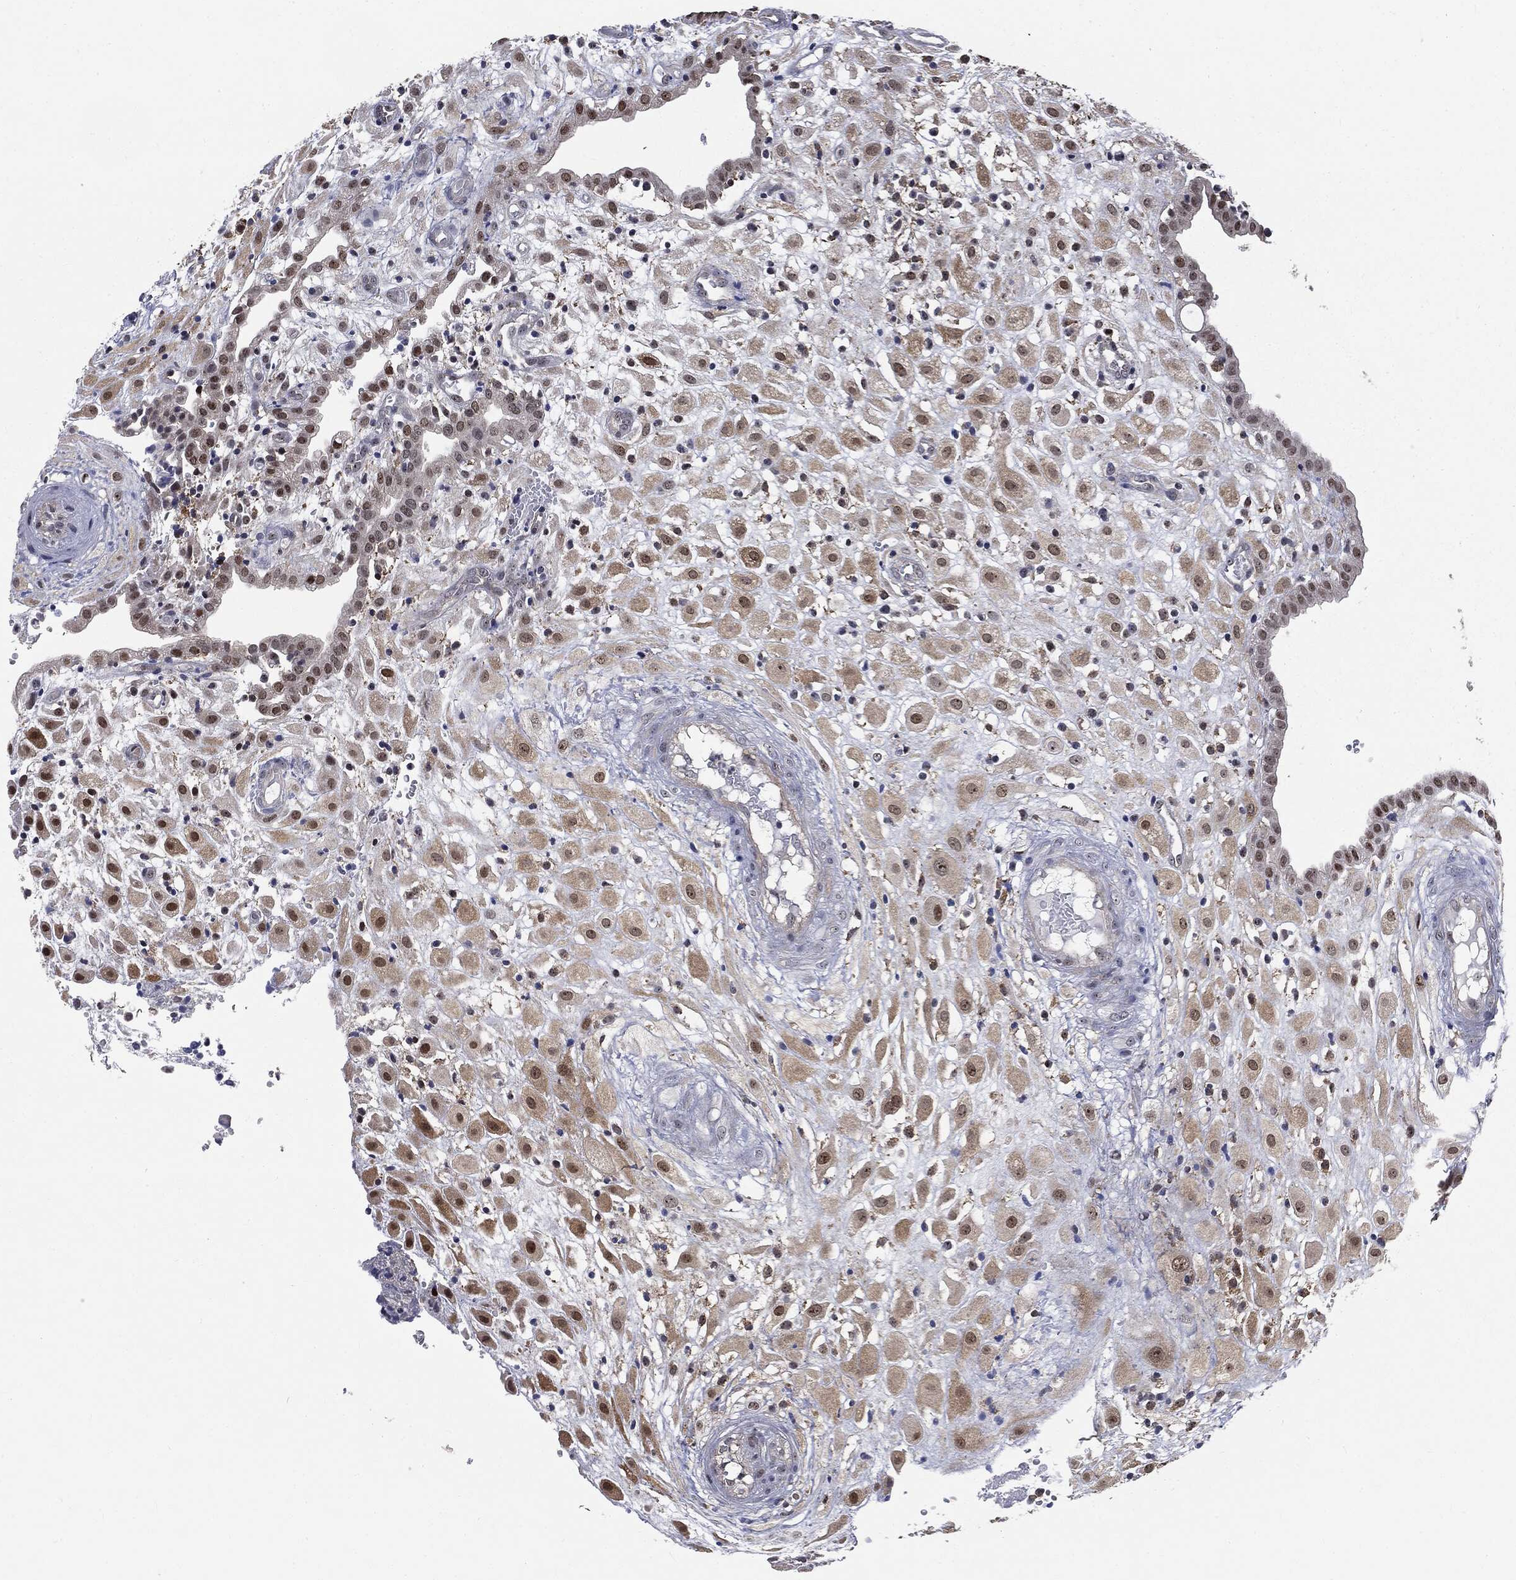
{"staining": {"intensity": "moderate", "quantity": ">75%", "location": "cytoplasmic/membranous,nuclear"}, "tissue": "placenta", "cell_type": "Decidual cells", "image_type": "normal", "snomed": [{"axis": "morphology", "description": "Normal tissue, NOS"}, {"axis": "topography", "description": "Placenta"}], "caption": "This histopathology image displays IHC staining of unremarkable human placenta, with medium moderate cytoplasmic/membranous,nuclear staining in approximately >75% of decidual cells.", "gene": "TRMT1L", "patient": {"sex": "female", "age": 24}}